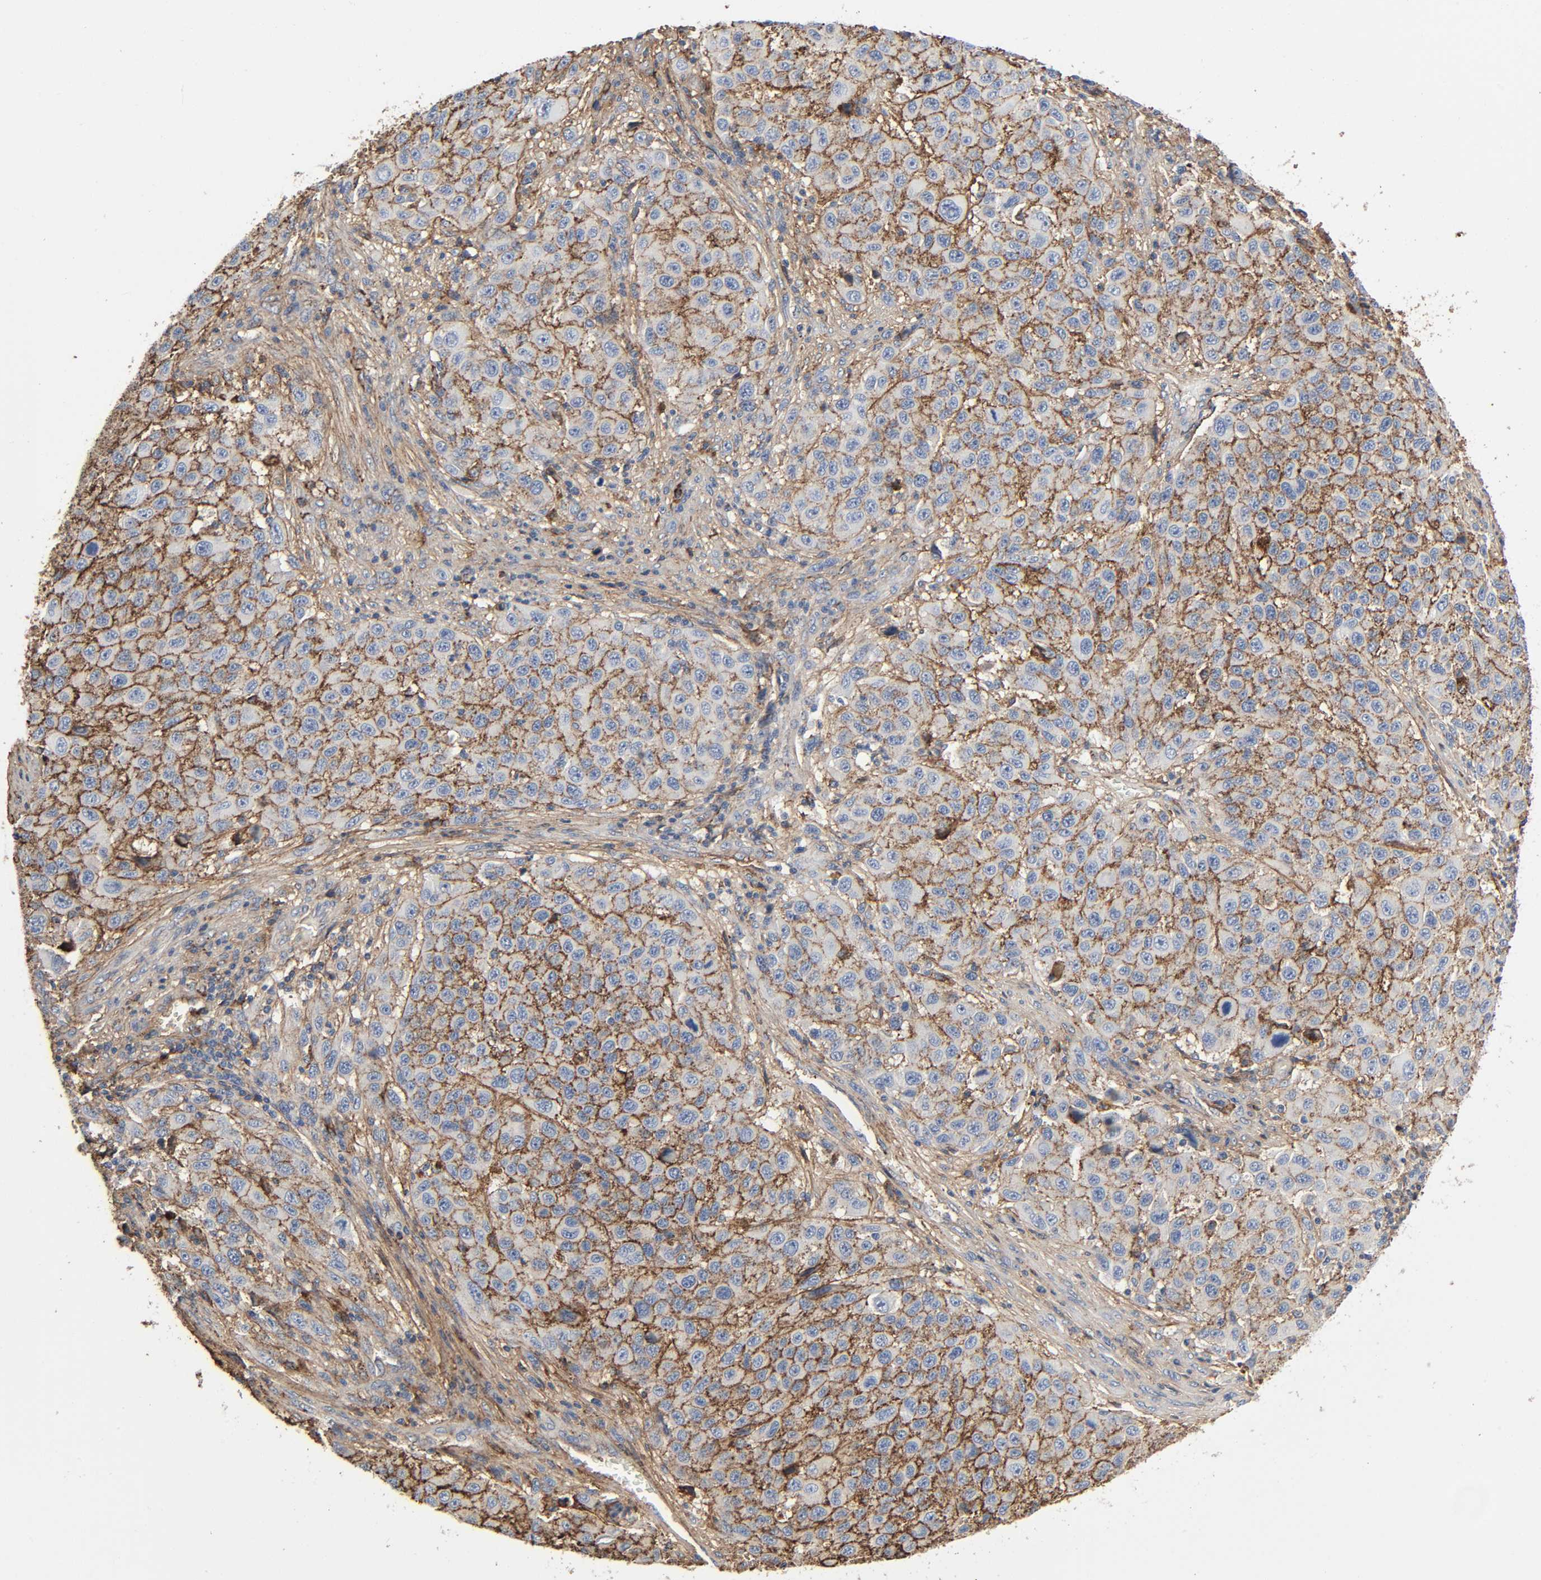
{"staining": {"intensity": "moderate", "quantity": ">75%", "location": "cytoplasmic/membranous"}, "tissue": "melanoma", "cell_type": "Tumor cells", "image_type": "cancer", "snomed": [{"axis": "morphology", "description": "Malignant melanoma, Metastatic site"}, {"axis": "topography", "description": "Lymph node"}], "caption": "This is an image of immunohistochemistry (IHC) staining of melanoma, which shows moderate expression in the cytoplasmic/membranous of tumor cells.", "gene": "C3", "patient": {"sex": "male", "age": 61}}